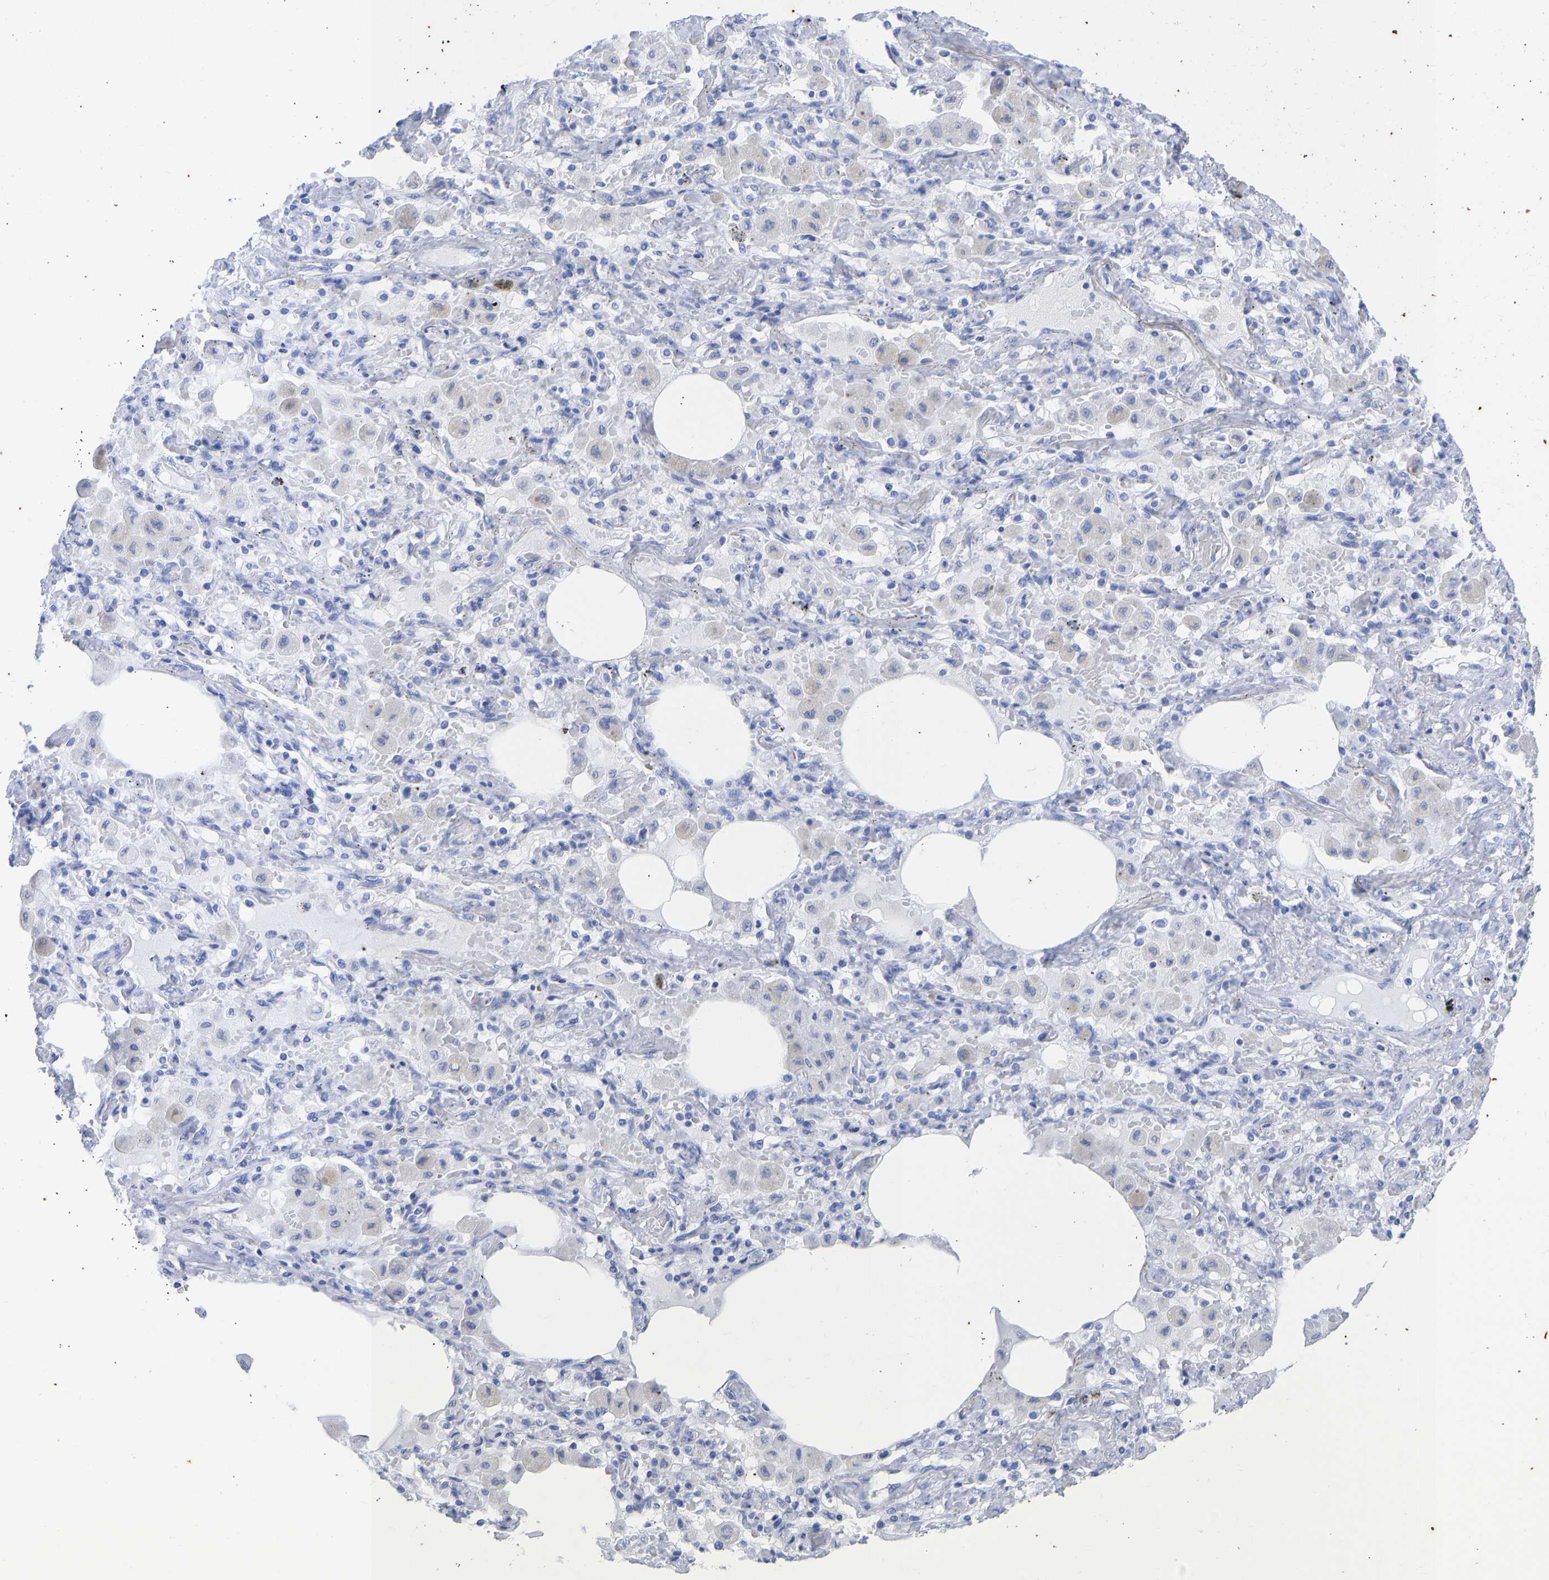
{"staining": {"intensity": "negative", "quantity": "none", "location": "none"}, "tissue": "lung cancer", "cell_type": "Tumor cells", "image_type": "cancer", "snomed": [{"axis": "morphology", "description": "Squamous cell carcinoma, NOS"}, {"axis": "topography", "description": "Lung"}], "caption": "DAB immunohistochemical staining of squamous cell carcinoma (lung) shows no significant positivity in tumor cells.", "gene": "KRT1", "patient": {"sex": "female", "age": 47}}